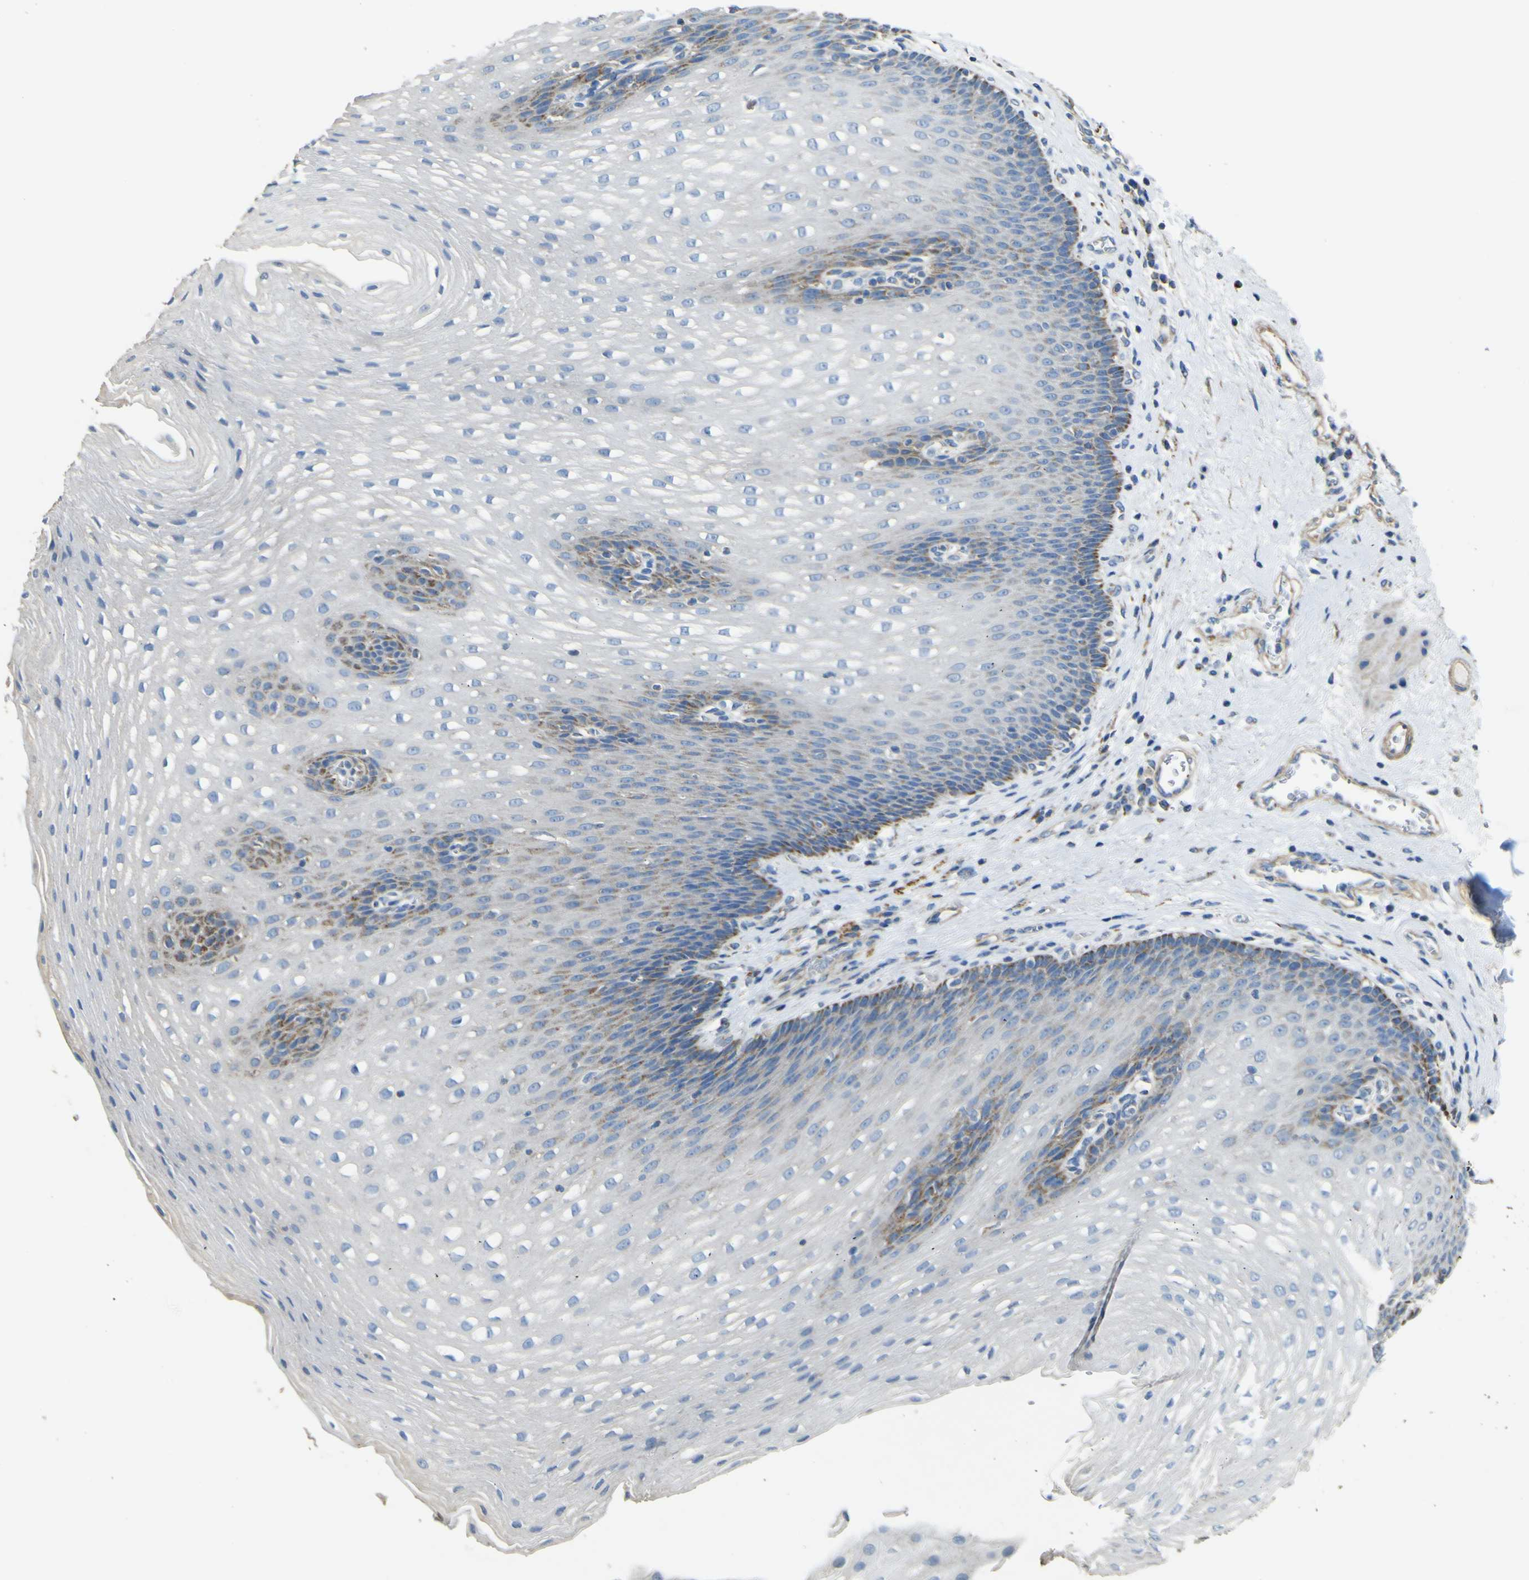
{"staining": {"intensity": "moderate", "quantity": "<25%", "location": "cytoplasmic/membranous"}, "tissue": "esophagus", "cell_type": "Squamous epithelial cells", "image_type": "normal", "snomed": [{"axis": "morphology", "description": "Normal tissue, NOS"}, {"axis": "topography", "description": "Esophagus"}], "caption": "Immunohistochemistry histopathology image of unremarkable esophagus: esophagus stained using IHC shows low levels of moderate protein expression localized specifically in the cytoplasmic/membranous of squamous epithelial cells, appearing as a cytoplasmic/membranous brown color.", "gene": "ALDH18A1", "patient": {"sex": "male", "age": 48}}